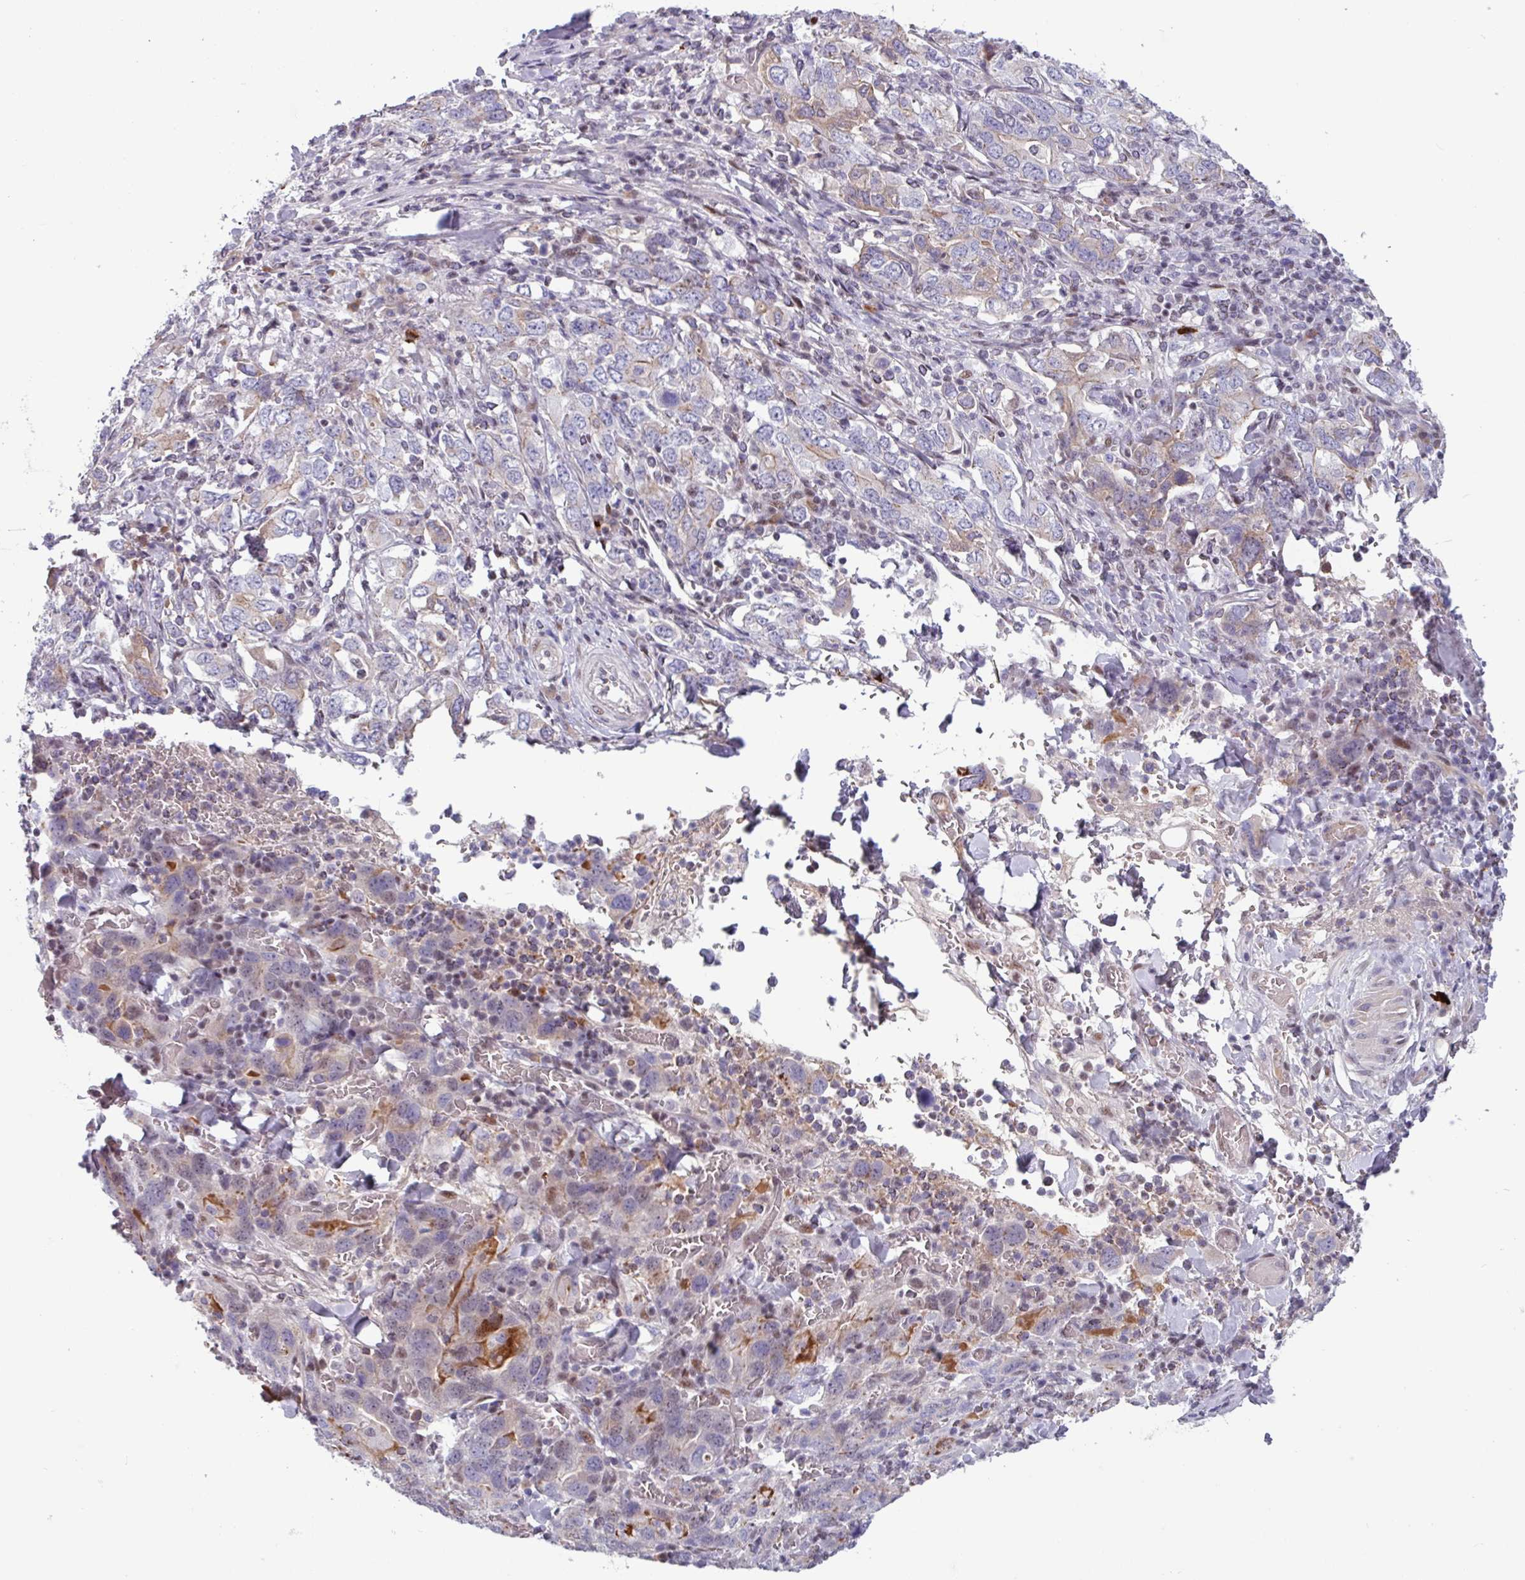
{"staining": {"intensity": "weak", "quantity": "25%-75%", "location": "cytoplasmic/membranous"}, "tissue": "stomach cancer", "cell_type": "Tumor cells", "image_type": "cancer", "snomed": [{"axis": "morphology", "description": "Adenocarcinoma, NOS"}, {"axis": "topography", "description": "Stomach, upper"}, {"axis": "topography", "description": "Stomach"}], "caption": "Immunohistochemistry micrograph of neoplastic tissue: human stomach cancer stained using immunohistochemistry (IHC) exhibits low levels of weak protein expression localized specifically in the cytoplasmic/membranous of tumor cells, appearing as a cytoplasmic/membranous brown color.", "gene": "ZNF575", "patient": {"sex": "male", "age": 62}}